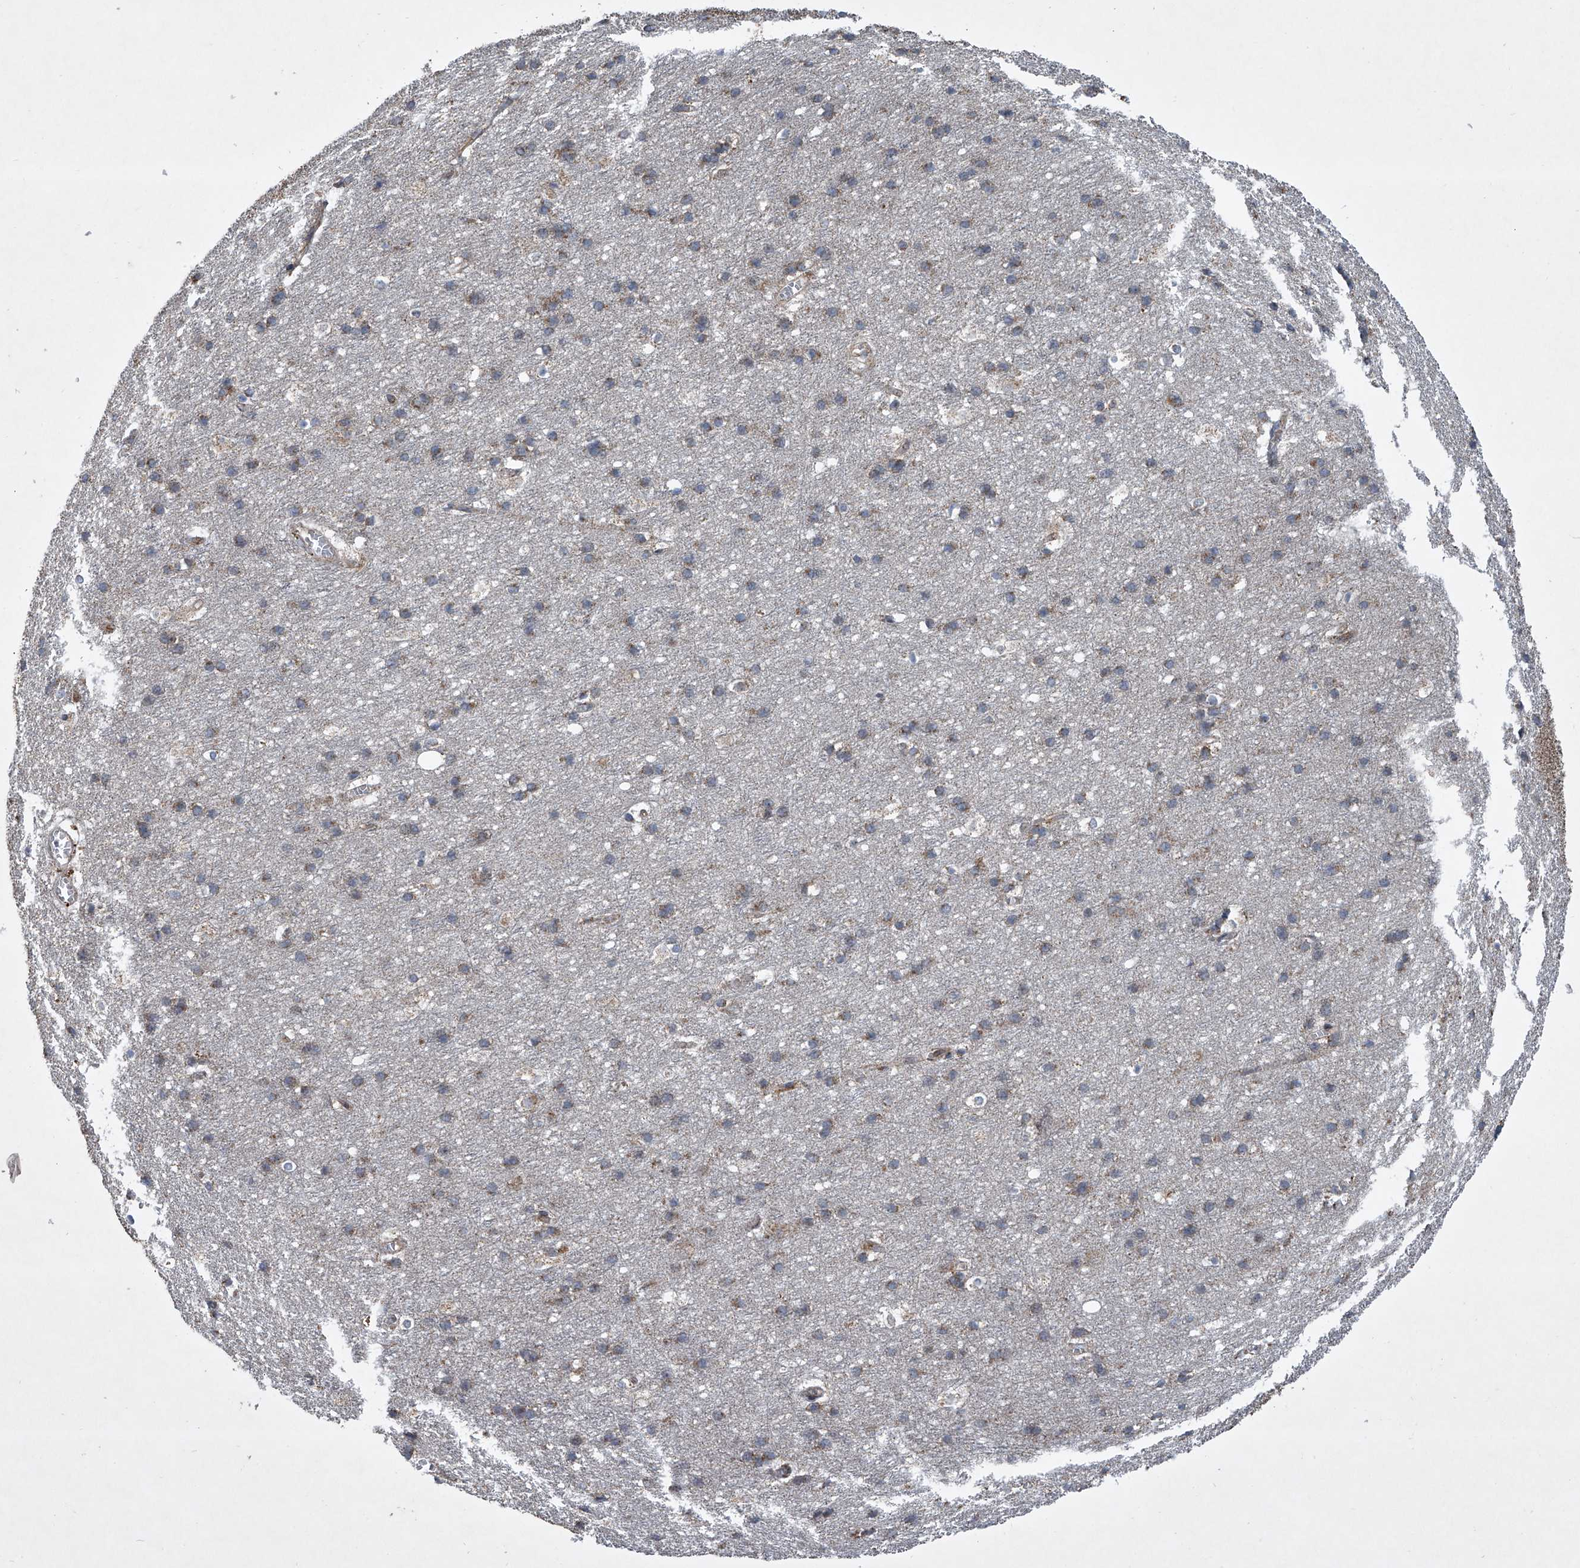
{"staining": {"intensity": "moderate", "quantity": ">75%", "location": "cytoplasmic/membranous"}, "tissue": "cerebral cortex", "cell_type": "Endothelial cells", "image_type": "normal", "snomed": [{"axis": "morphology", "description": "Normal tissue, NOS"}, {"axis": "topography", "description": "Cerebral cortex"}], "caption": "Immunohistochemical staining of benign cerebral cortex demonstrates moderate cytoplasmic/membranous protein staining in about >75% of endothelial cells. (Brightfield microscopy of DAB IHC at high magnification).", "gene": "STRADA", "patient": {"sex": "male", "age": 54}}